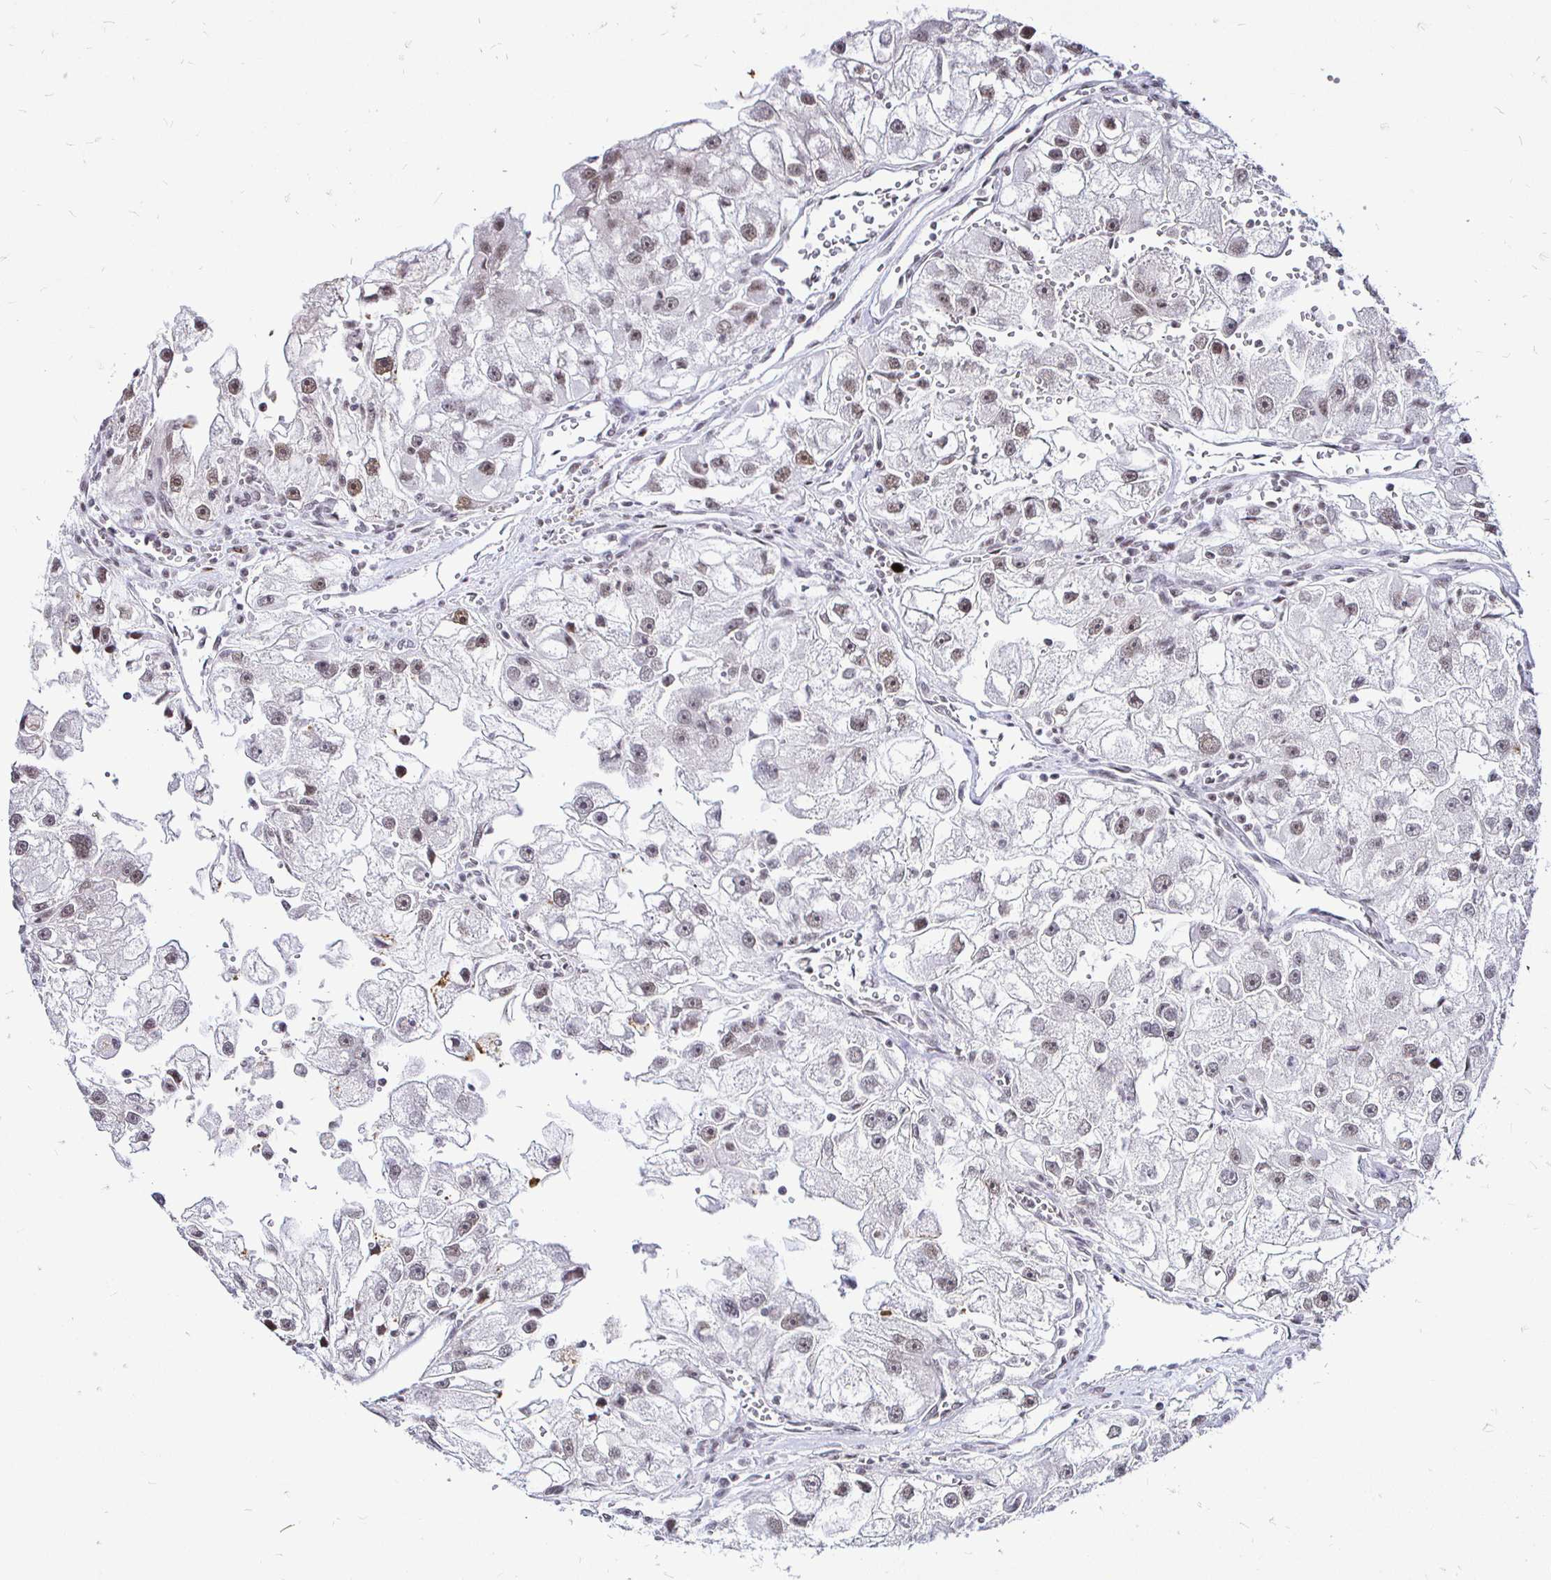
{"staining": {"intensity": "weak", "quantity": "25%-75%", "location": "nuclear"}, "tissue": "renal cancer", "cell_type": "Tumor cells", "image_type": "cancer", "snomed": [{"axis": "morphology", "description": "Adenocarcinoma, NOS"}, {"axis": "topography", "description": "Kidney"}], "caption": "Tumor cells display low levels of weak nuclear staining in approximately 25%-75% of cells in human renal adenocarcinoma.", "gene": "SIN3A", "patient": {"sex": "male", "age": 63}}